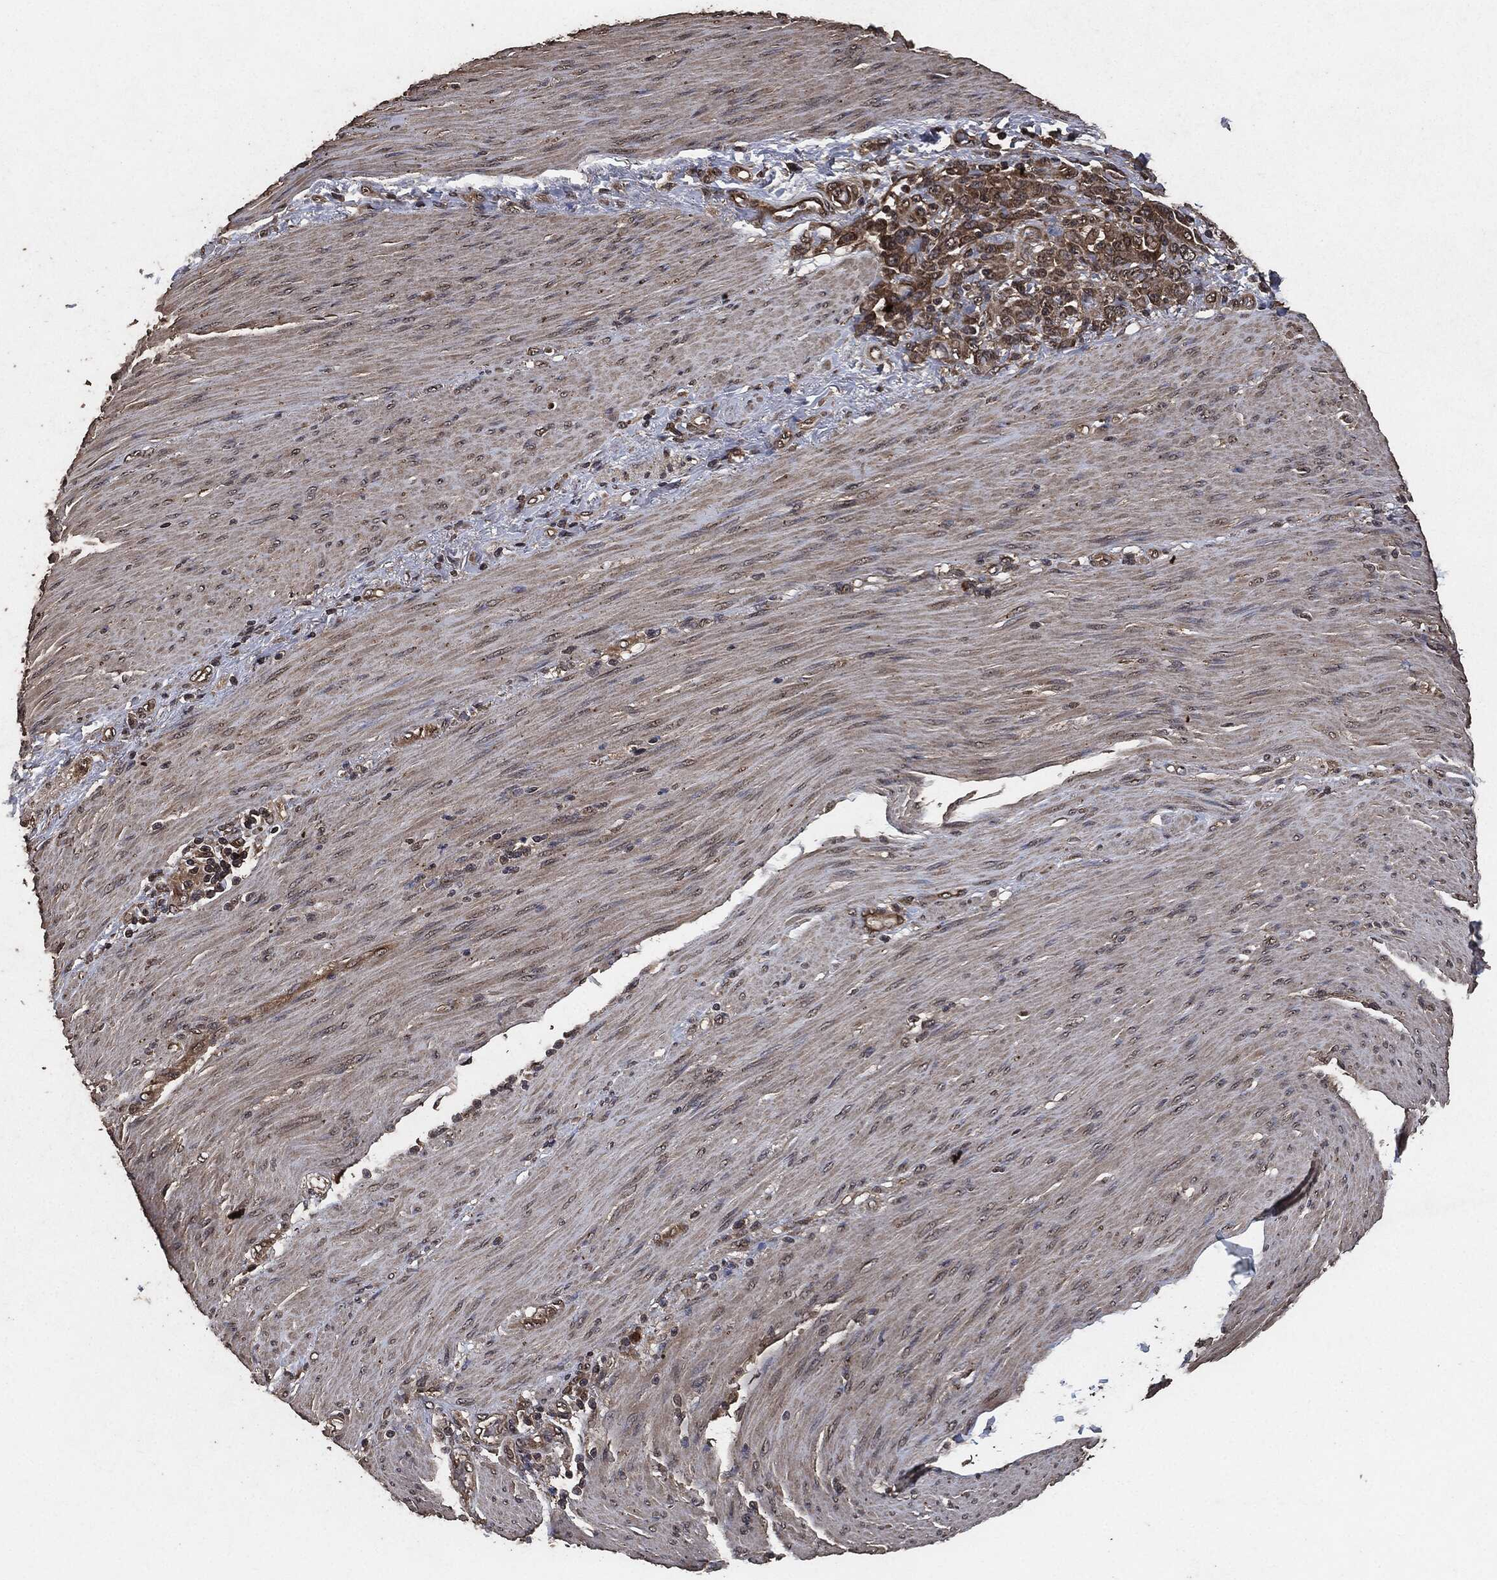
{"staining": {"intensity": "moderate", "quantity": "25%-75%", "location": "cytoplasmic/membranous"}, "tissue": "stomach cancer", "cell_type": "Tumor cells", "image_type": "cancer", "snomed": [{"axis": "morphology", "description": "Normal tissue, NOS"}, {"axis": "morphology", "description": "Adenocarcinoma, NOS"}, {"axis": "topography", "description": "Stomach"}], "caption": "Immunohistochemical staining of adenocarcinoma (stomach) reveals moderate cytoplasmic/membranous protein expression in approximately 25%-75% of tumor cells.", "gene": "AKT1S1", "patient": {"sex": "female", "age": 79}}